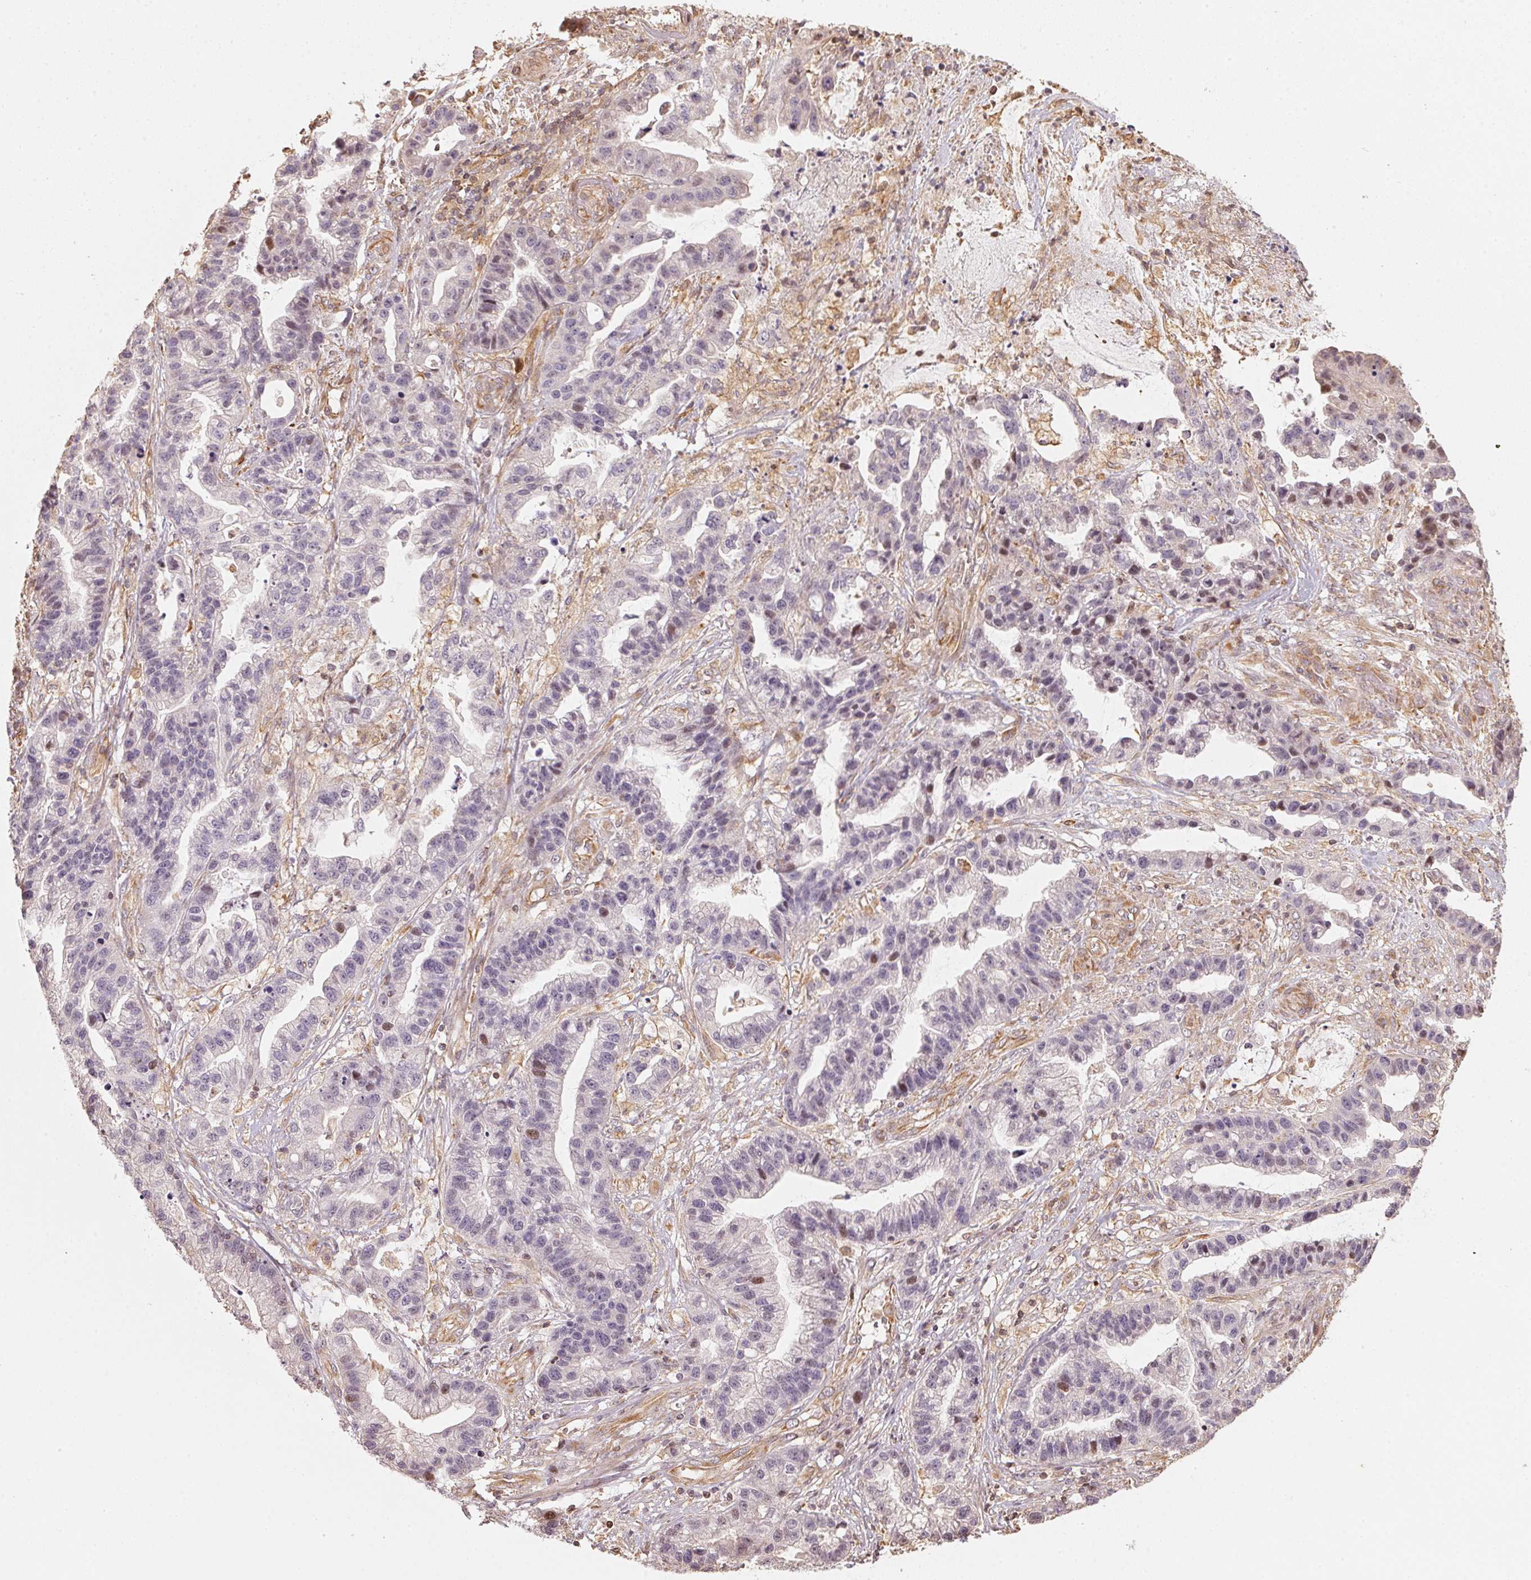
{"staining": {"intensity": "negative", "quantity": "none", "location": "none"}, "tissue": "stomach cancer", "cell_type": "Tumor cells", "image_type": "cancer", "snomed": [{"axis": "morphology", "description": "Adenocarcinoma, NOS"}, {"axis": "topography", "description": "Stomach"}], "caption": "Tumor cells are negative for protein expression in human adenocarcinoma (stomach). (IHC, brightfield microscopy, high magnification).", "gene": "FOXR2", "patient": {"sex": "male", "age": 83}}